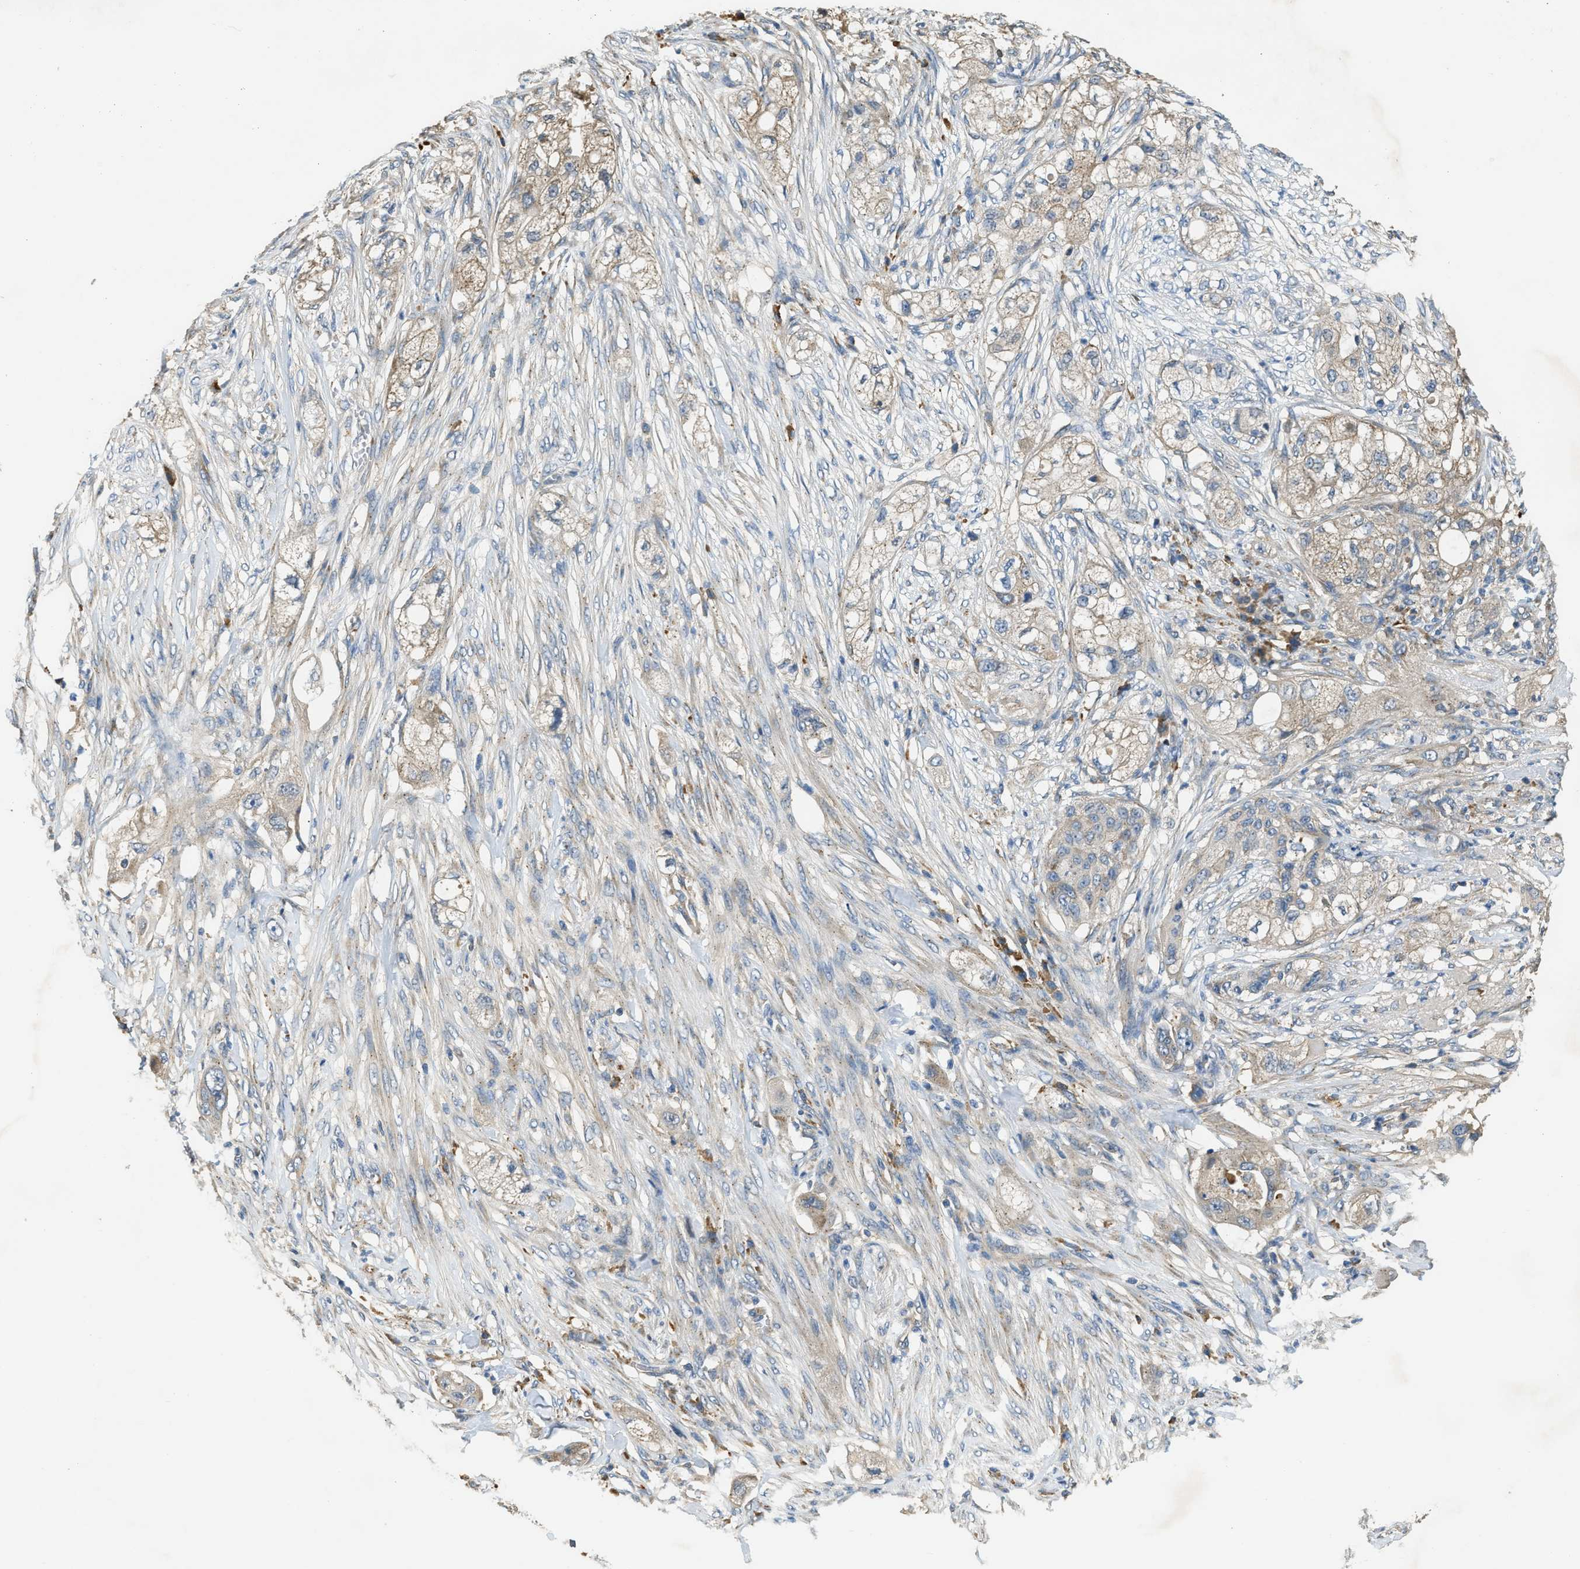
{"staining": {"intensity": "weak", "quantity": ">75%", "location": "cytoplasmic/membranous"}, "tissue": "pancreatic cancer", "cell_type": "Tumor cells", "image_type": "cancer", "snomed": [{"axis": "morphology", "description": "Adenocarcinoma, NOS"}, {"axis": "topography", "description": "Pancreas"}], "caption": "Weak cytoplasmic/membranous positivity for a protein is appreciated in approximately >75% of tumor cells of adenocarcinoma (pancreatic) using immunohistochemistry (IHC).", "gene": "CFLAR", "patient": {"sex": "female", "age": 78}}